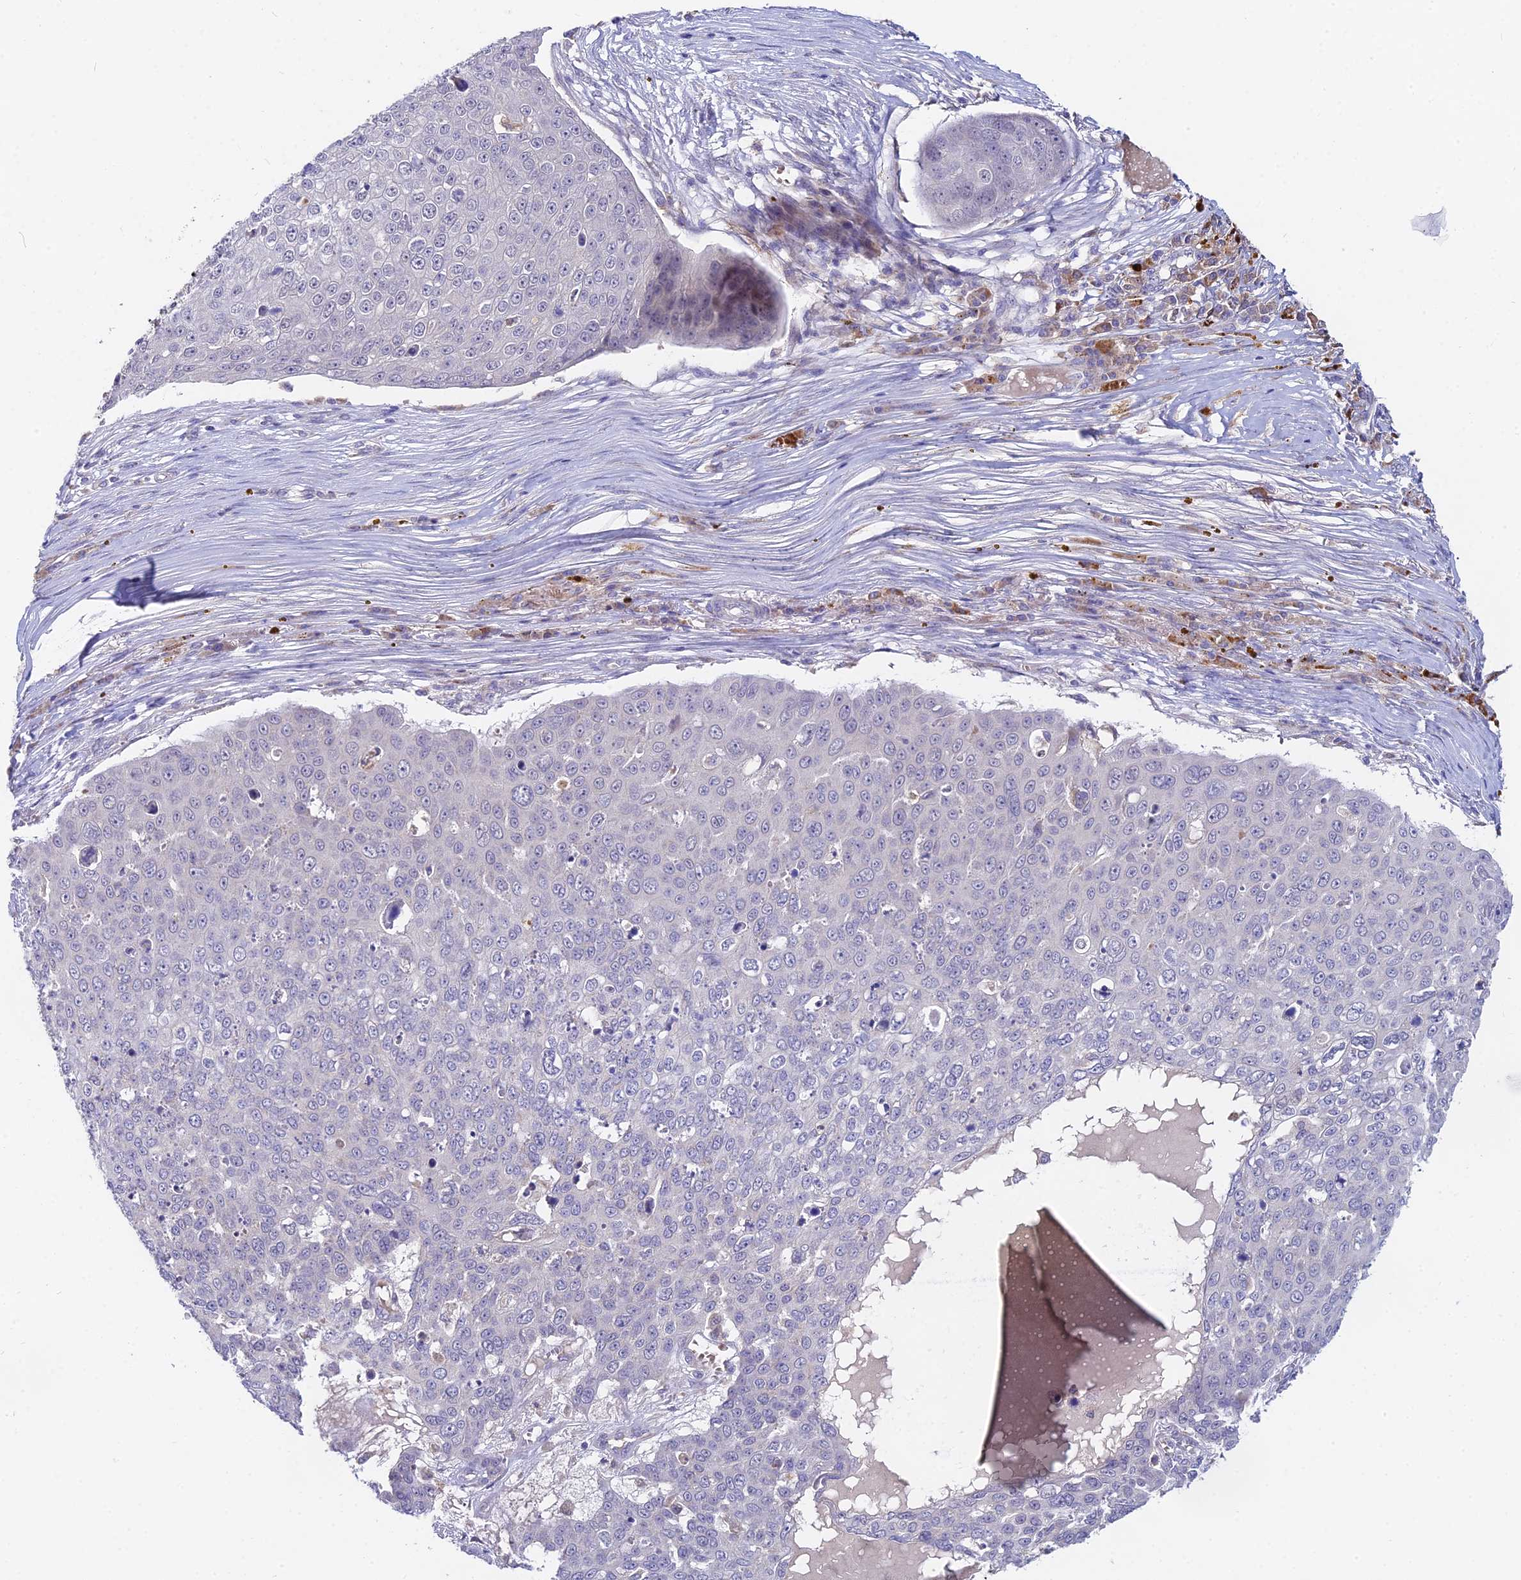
{"staining": {"intensity": "negative", "quantity": "none", "location": "none"}, "tissue": "skin cancer", "cell_type": "Tumor cells", "image_type": "cancer", "snomed": [{"axis": "morphology", "description": "Squamous cell carcinoma, NOS"}, {"axis": "topography", "description": "Skin"}], "caption": "Squamous cell carcinoma (skin) was stained to show a protein in brown. There is no significant expression in tumor cells. (DAB immunohistochemistry visualized using brightfield microscopy, high magnification).", "gene": "WDR43", "patient": {"sex": "male", "age": 71}}